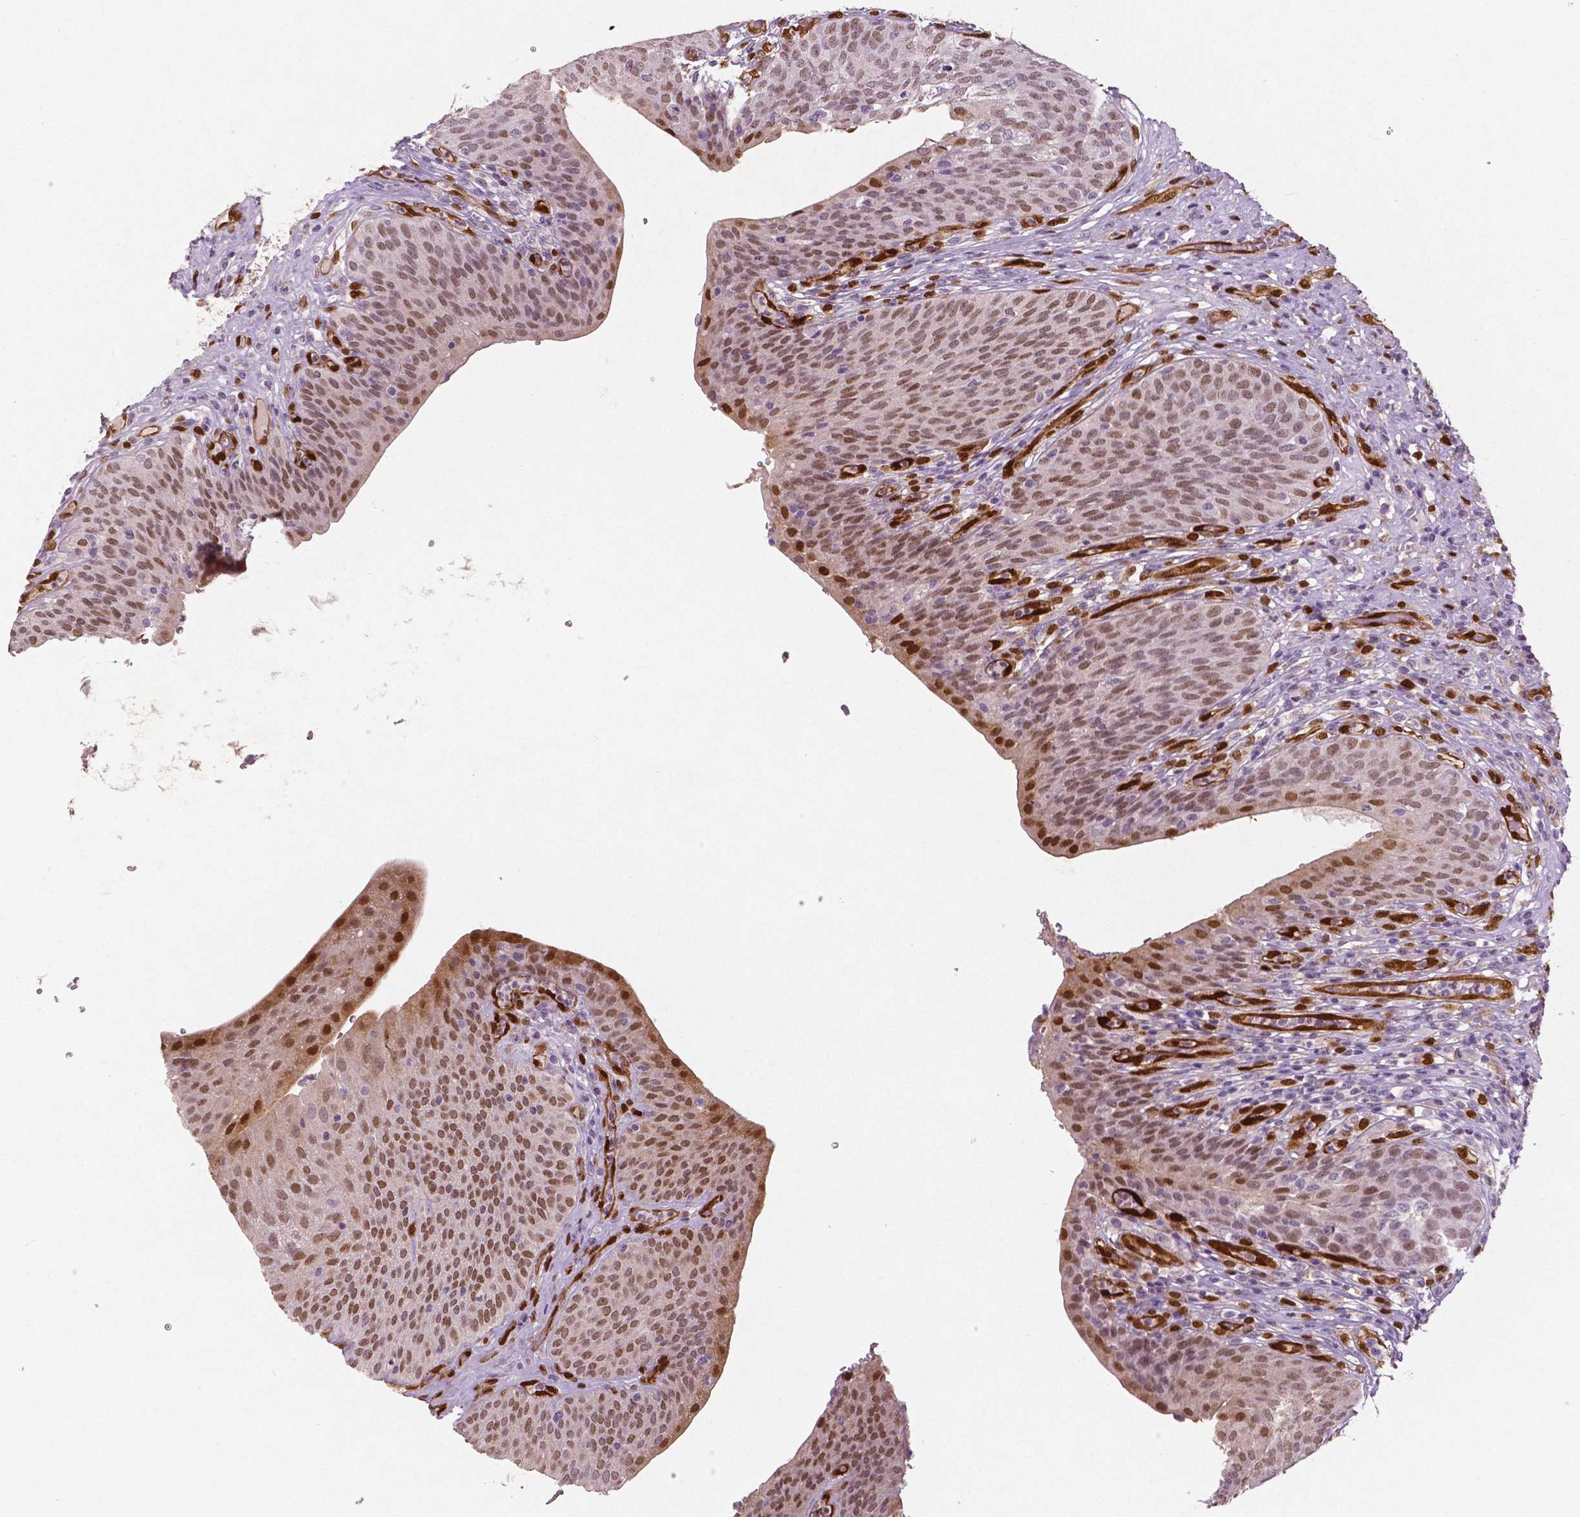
{"staining": {"intensity": "moderate", "quantity": ">75%", "location": "cytoplasmic/membranous,nuclear"}, "tissue": "urinary bladder", "cell_type": "Urothelial cells", "image_type": "normal", "snomed": [{"axis": "morphology", "description": "Normal tissue, NOS"}, {"axis": "topography", "description": "Urinary bladder"}, {"axis": "topography", "description": "Peripheral nerve tissue"}], "caption": "A high-resolution image shows immunohistochemistry staining of benign urinary bladder, which reveals moderate cytoplasmic/membranous,nuclear expression in about >75% of urothelial cells. The staining was performed using DAB to visualize the protein expression in brown, while the nuclei were stained in blue with hematoxylin (Magnification: 20x).", "gene": "WWTR1", "patient": {"sex": "male", "age": 66}}